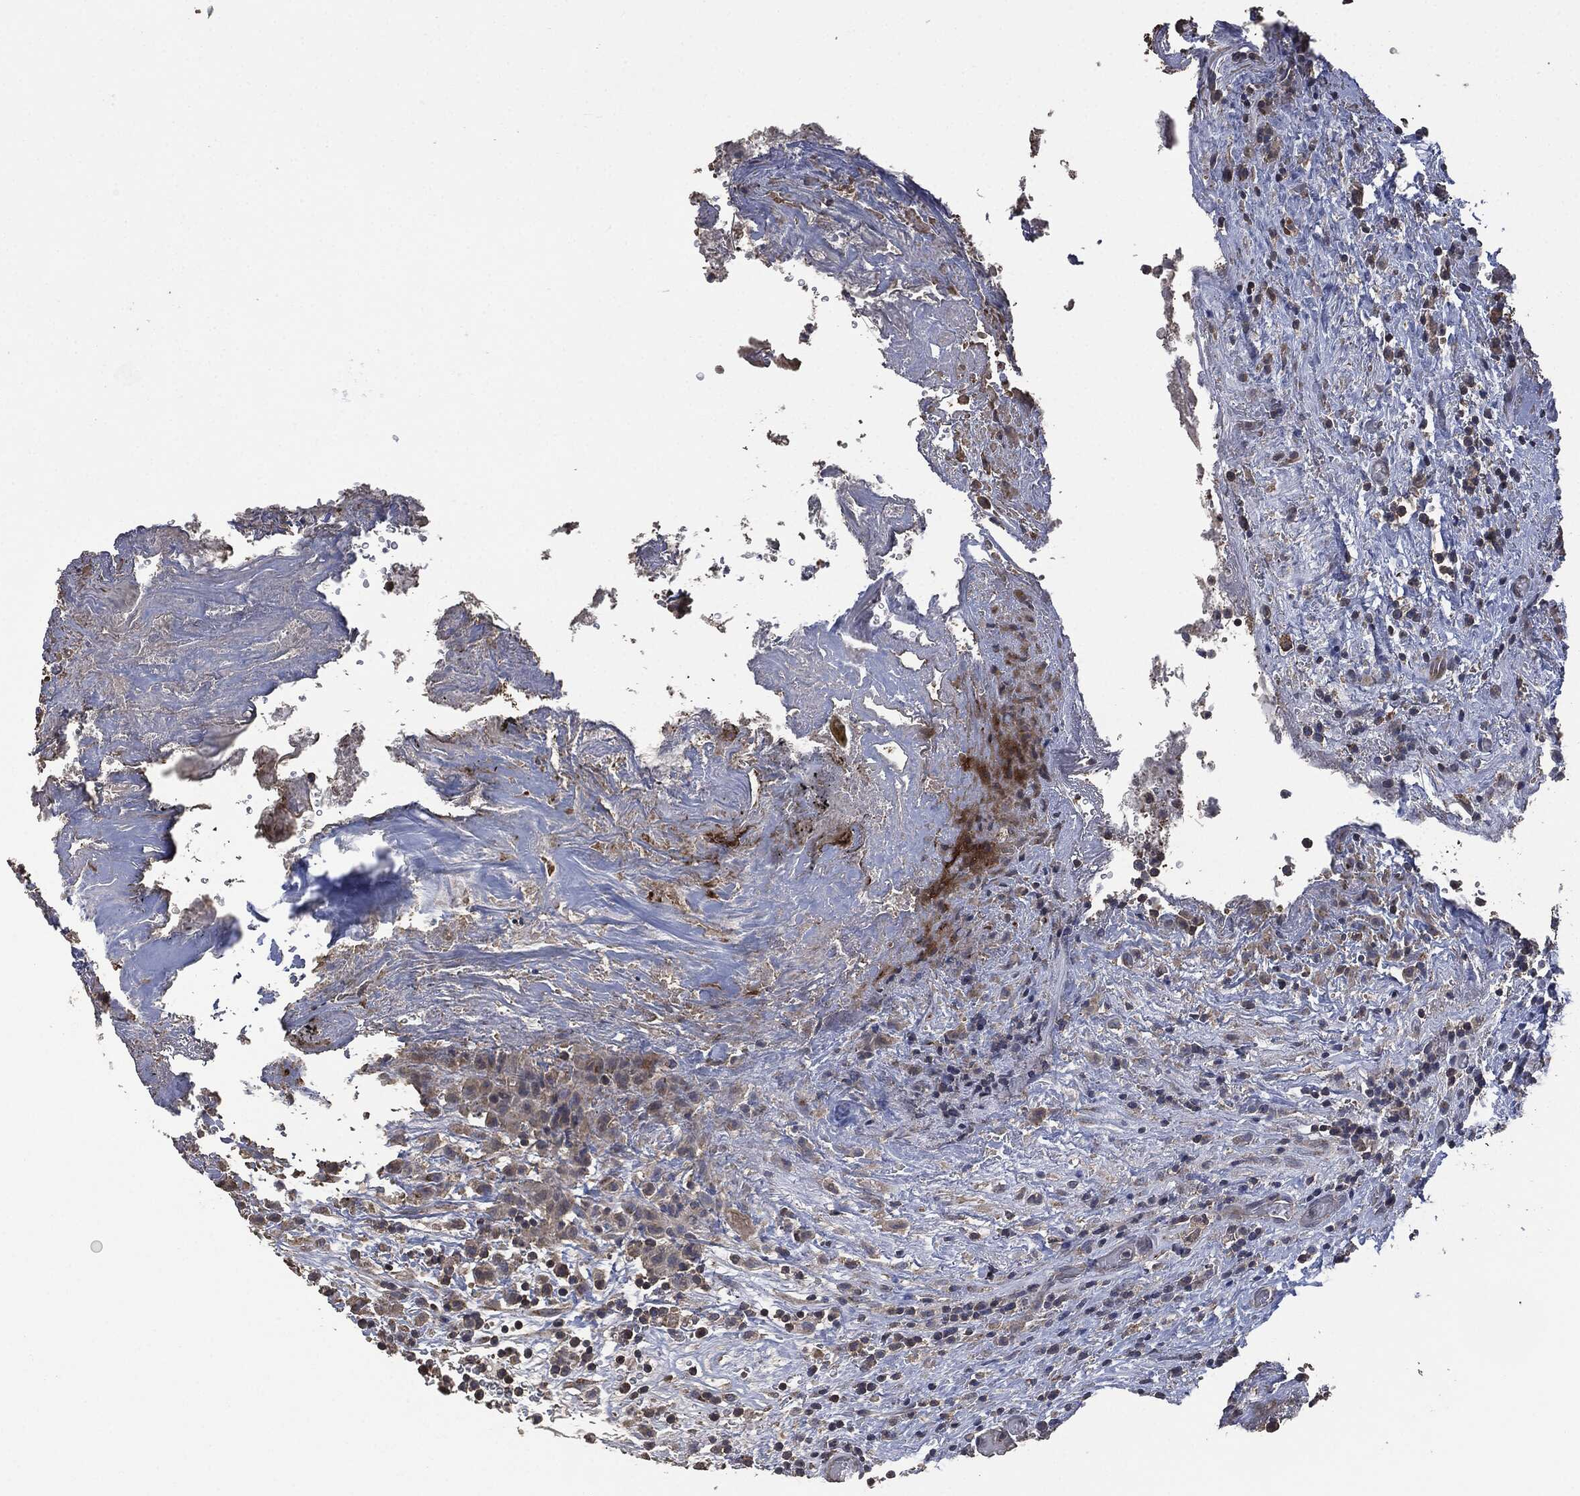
{"staining": {"intensity": "weak", "quantity": "<25%", "location": "cytoplasmic/membranous"}, "tissue": "urothelial cancer", "cell_type": "Tumor cells", "image_type": "cancer", "snomed": [{"axis": "morphology", "description": "Urothelial carcinoma, High grade"}, {"axis": "topography", "description": "Urinary bladder"}], "caption": "Immunohistochemical staining of human high-grade urothelial carcinoma exhibits no significant expression in tumor cells.", "gene": "MSLN", "patient": {"sex": "female", "age": 41}}